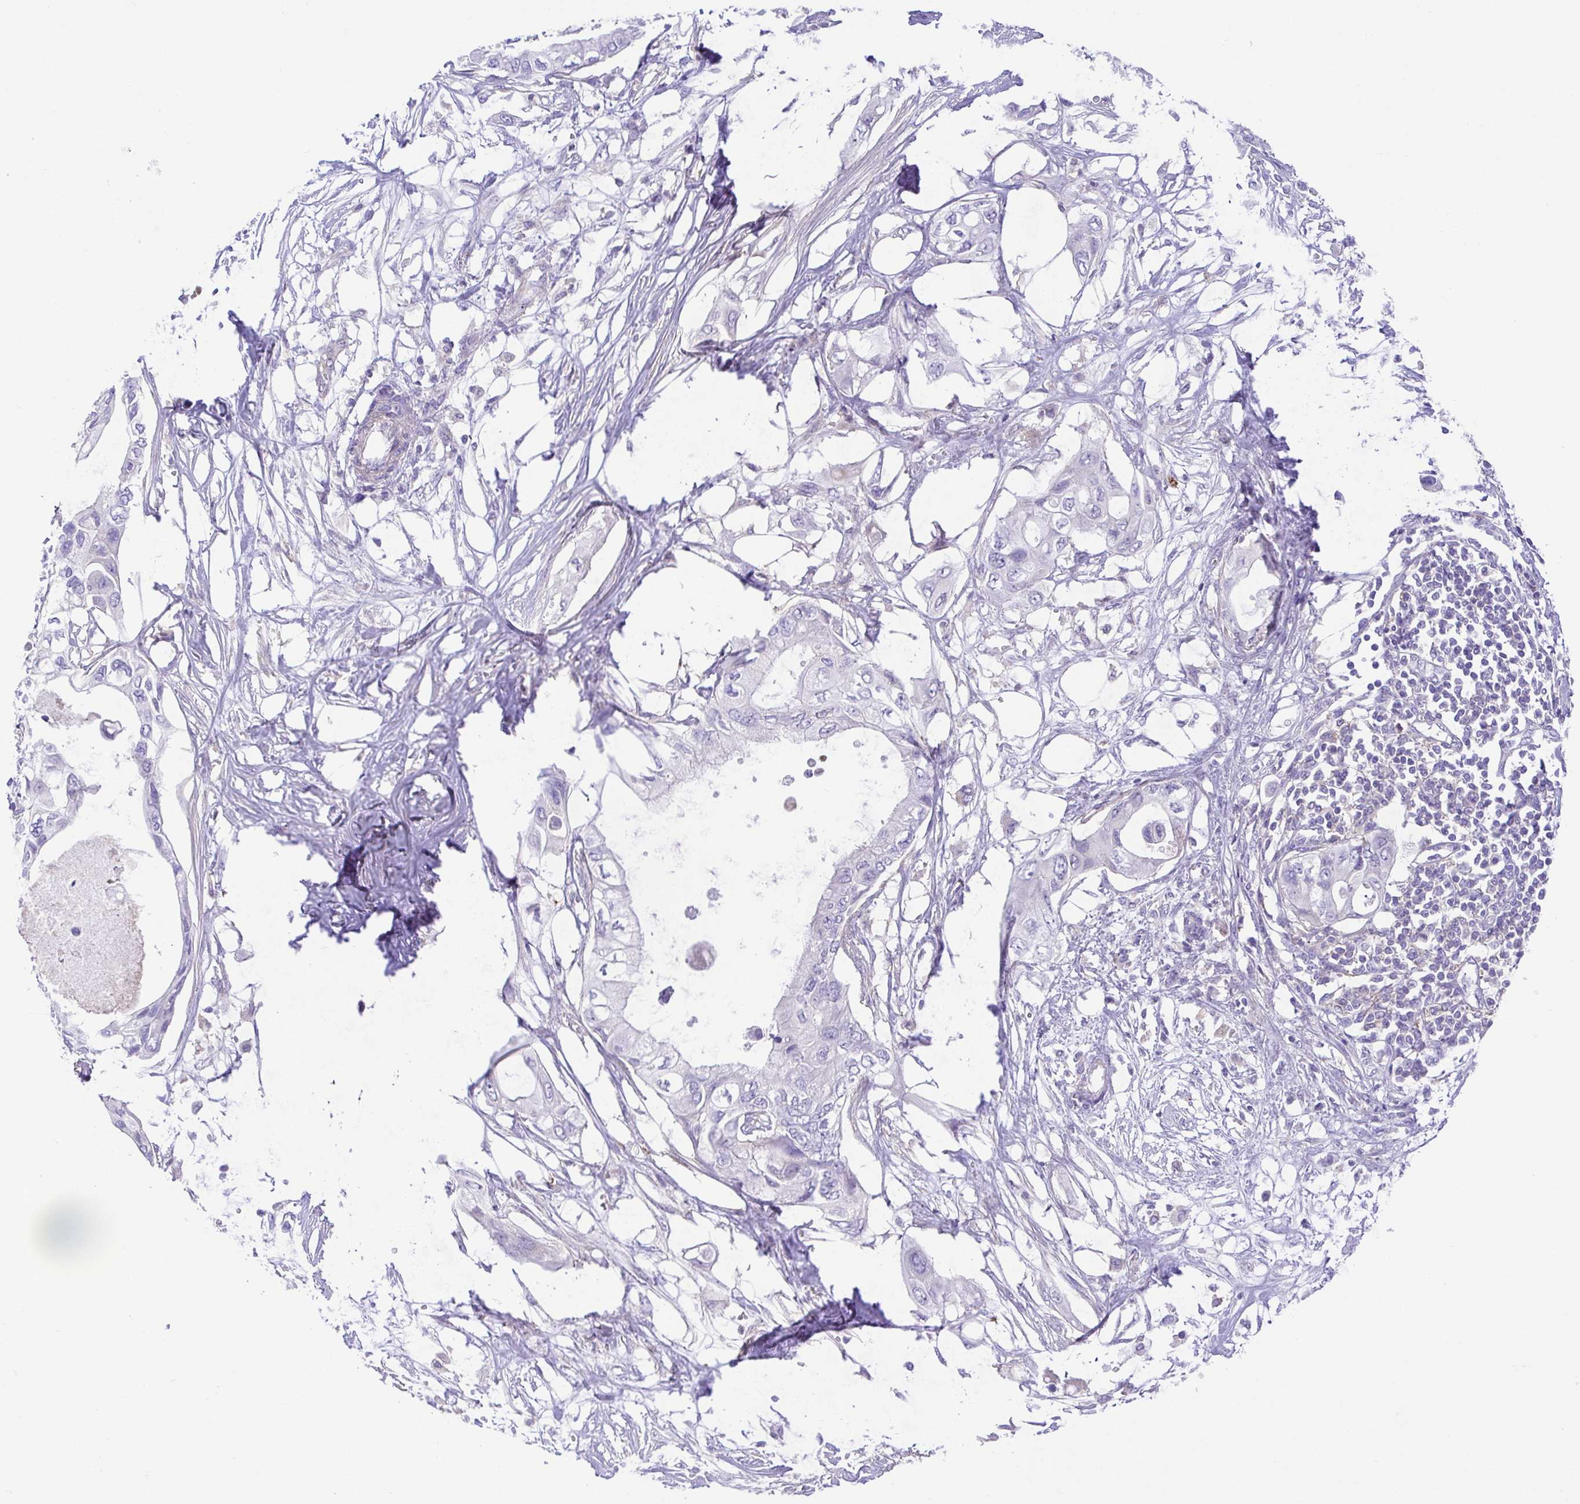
{"staining": {"intensity": "negative", "quantity": "none", "location": "none"}, "tissue": "pancreatic cancer", "cell_type": "Tumor cells", "image_type": "cancer", "snomed": [{"axis": "morphology", "description": "Adenocarcinoma, NOS"}, {"axis": "topography", "description": "Pancreas"}], "caption": "A high-resolution histopathology image shows immunohistochemistry (IHC) staining of pancreatic cancer, which shows no significant expression in tumor cells. The staining was performed using DAB to visualize the protein expression in brown, while the nuclei were stained in blue with hematoxylin (Magnification: 20x).", "gene": "PRR14L", "patient": {"sex": "female", "age": 63}}